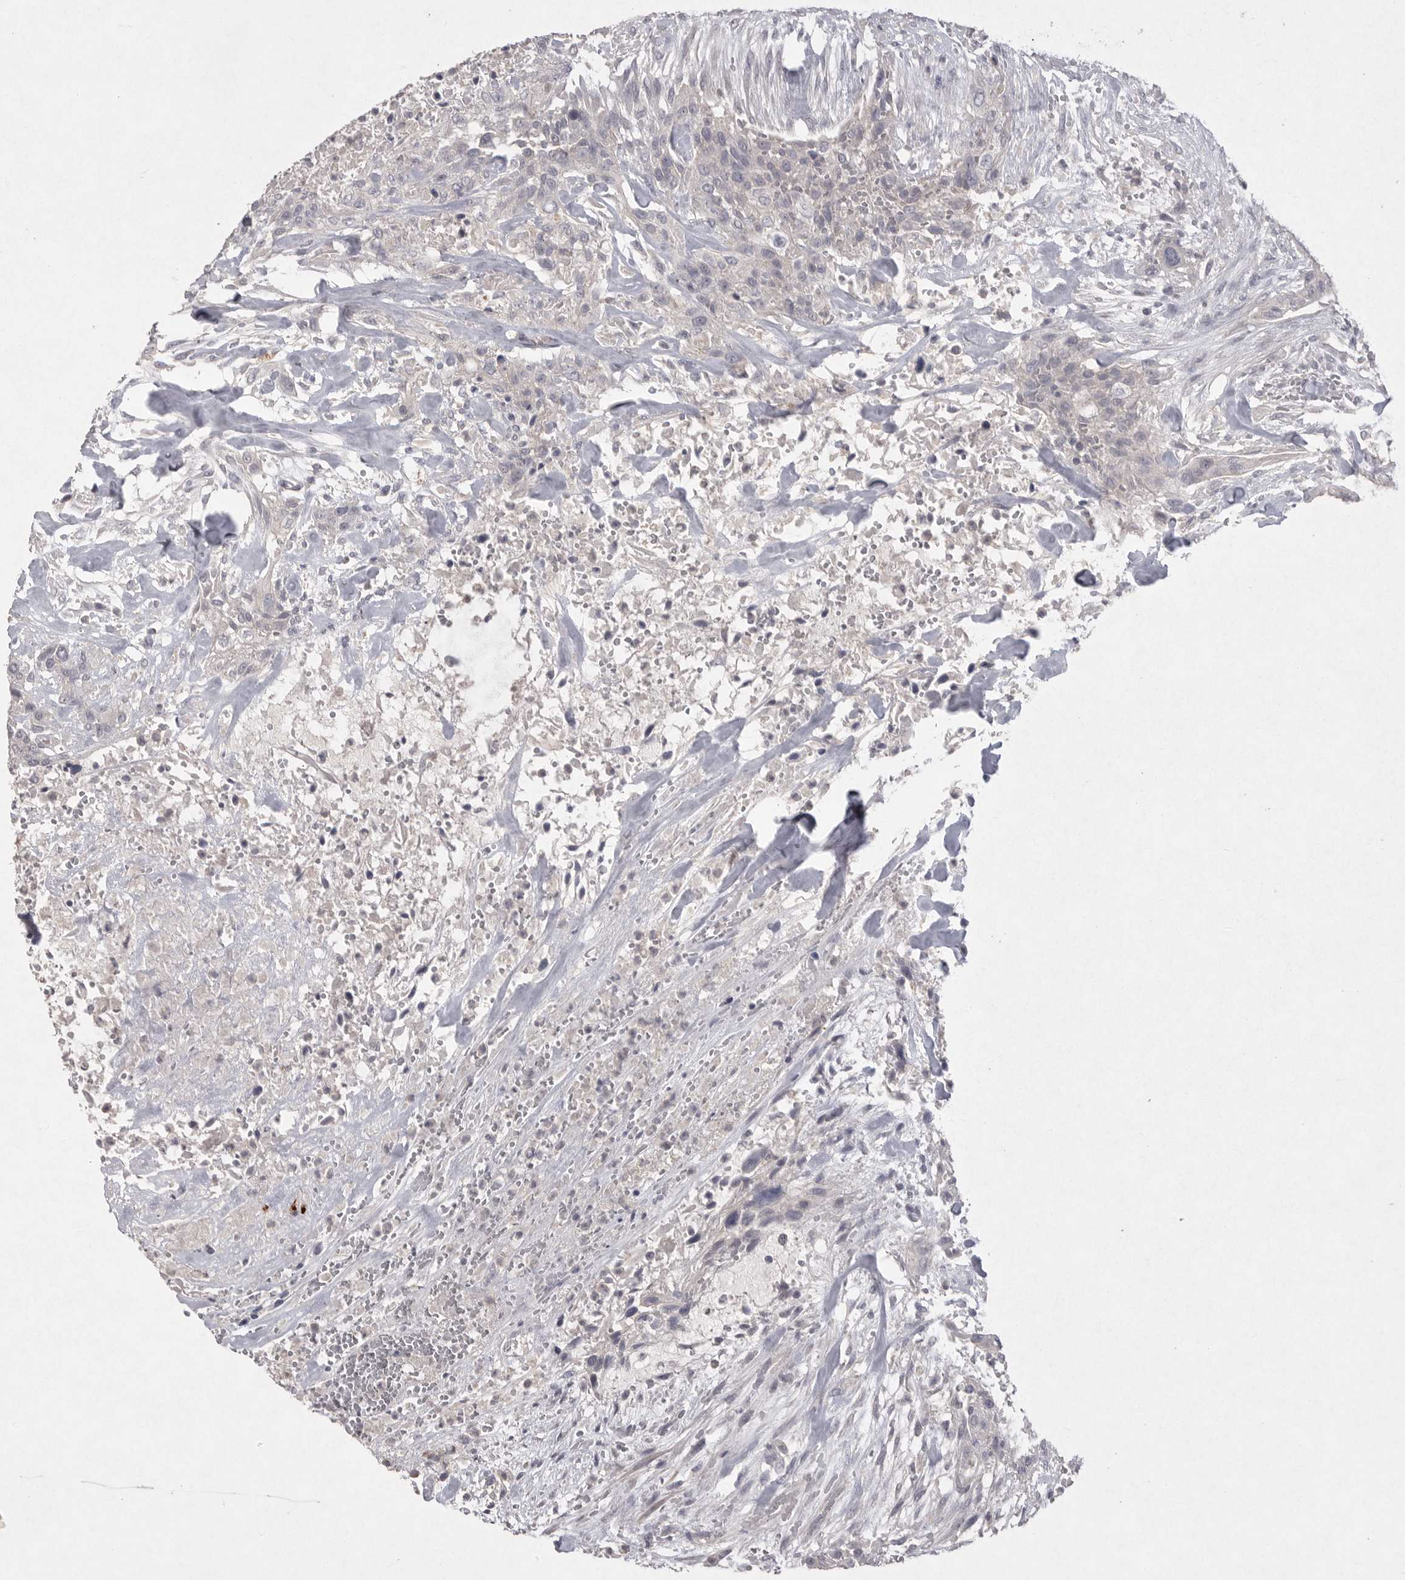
{"staining": {"intensity": "negative", "quantity": "none", "location": "none"}, "tissue": "urothelial cancer", "cell_type": "Tumor cells", "image_type": "cancer", "snomed": [{"axis": "morphology", "description": "Urothelial carcinoma, High grade"}, {"axis": "topography", "description": "Urinary bladder"}], "caption": "Immunohistochemical staining of human urothelial cancer displays no significant staining in tumor cells.", "gene": "VANGL2", "patient": {"sex": "male", "age": 35}}